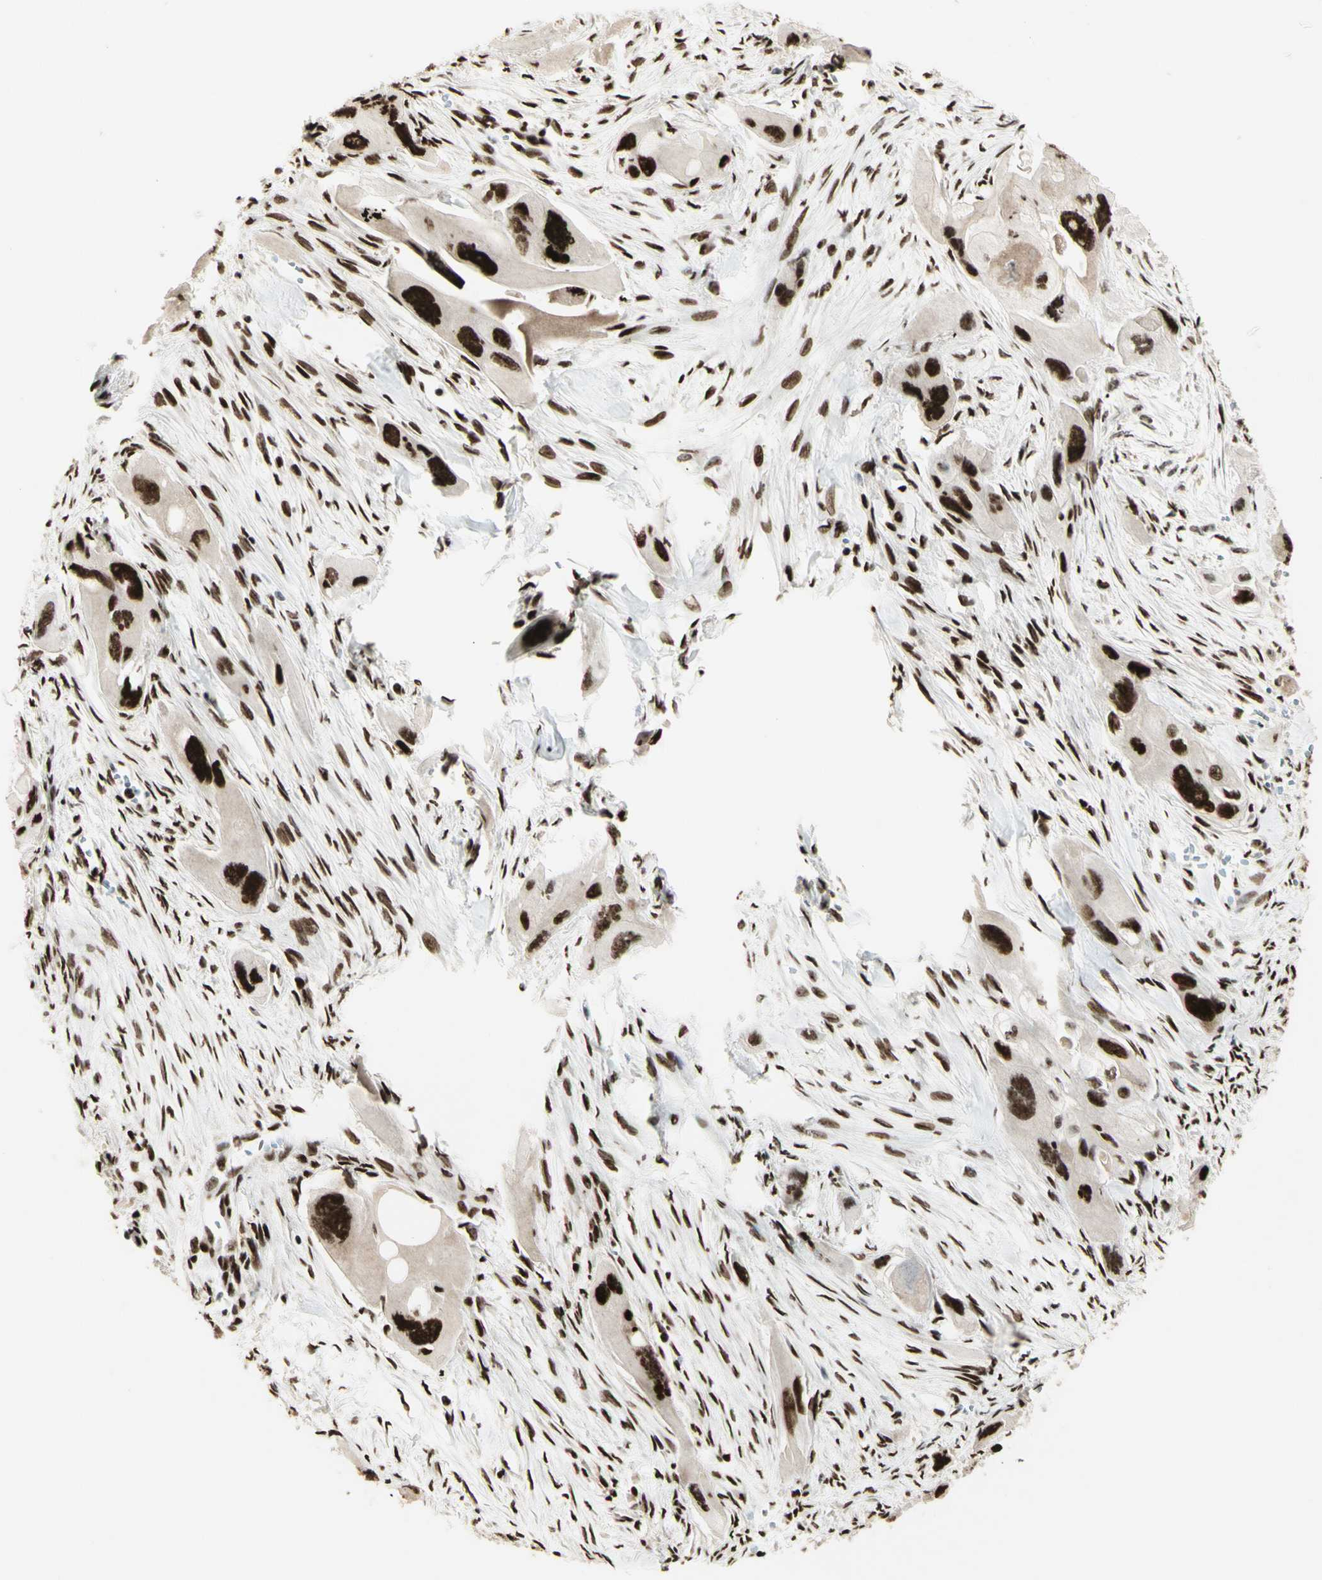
{"staining": {"intensity": "strong", "quantity": ">75%", "location": "nuclear"}, "tissue": "pancreatic cancer", "cell_type": "Tumor cells", "image_type": "cancer", "snomed": [{"axis": "morphology", "description": "Adenocarcinoma, NOS"}, {"axis": "topography", "description": "Pancreas"}], "caption": "The immunohistochemical stain shows strong nuclear expression in tumor cells of pancreatic adenocarcinoma tissue.", "gene": "DHX9", "patient": {"sex": "male", "age": 73}}